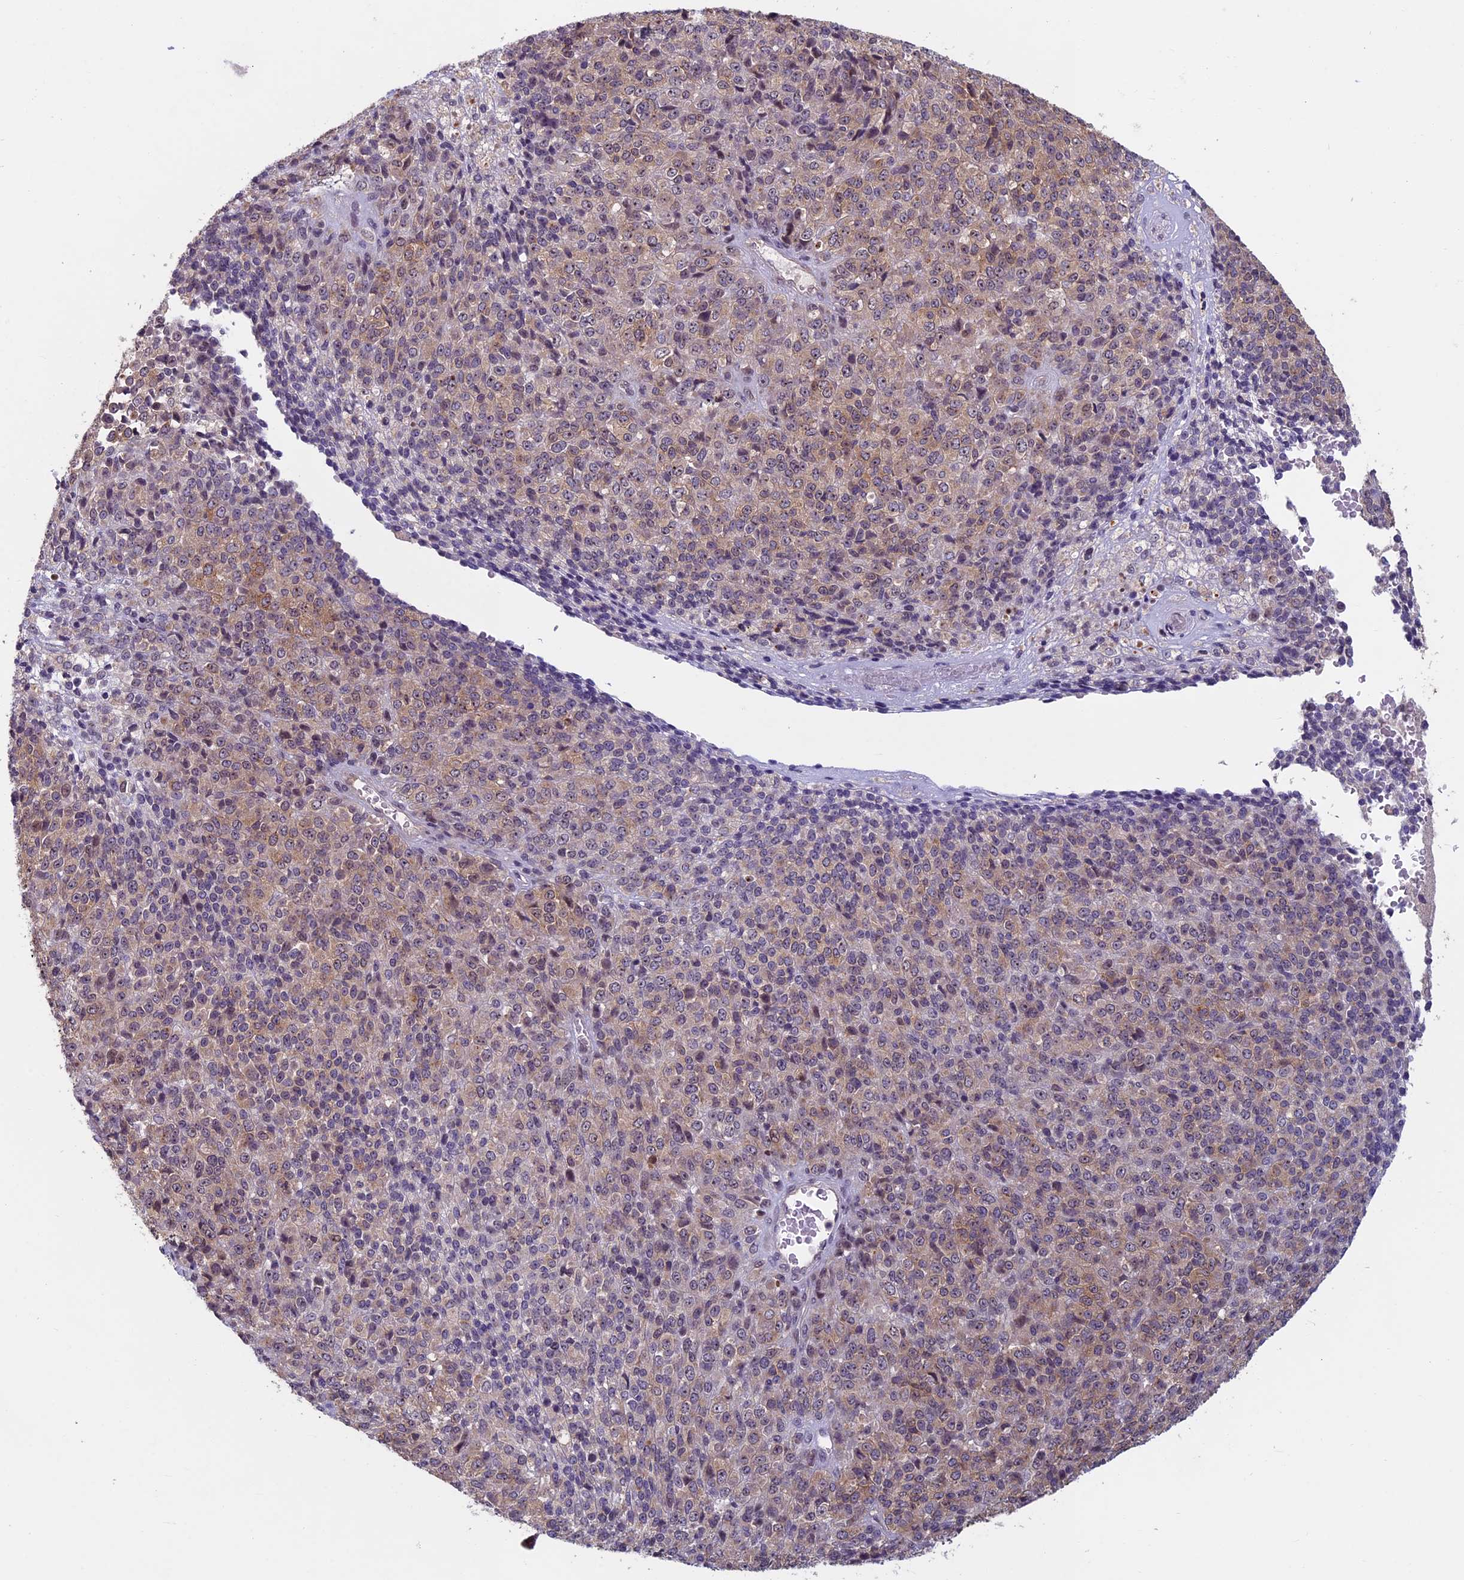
{"staining": {"intensity": "weak", "quantity": ">75%", "location": "cytoplasmic/membranous,nuclear"}, "tissue": "melanoma", "cell_type": "Tumor cells", "image_type": "cancer", "snomed": [{"axis": "morphology", "description": "Malignant melanoma, Metastatic site"}, {"axis": "topography", "description": "Brain"}], "caption": "A high-resolution histopathology image shows IHC staining of melanoma, which demonstrates weak cytoplasmic/membranous and nuclear staining in approximately >75% of tumor cells.", "gene": "SPIRE1", "patient": {"sex": "female", "age": 56}}